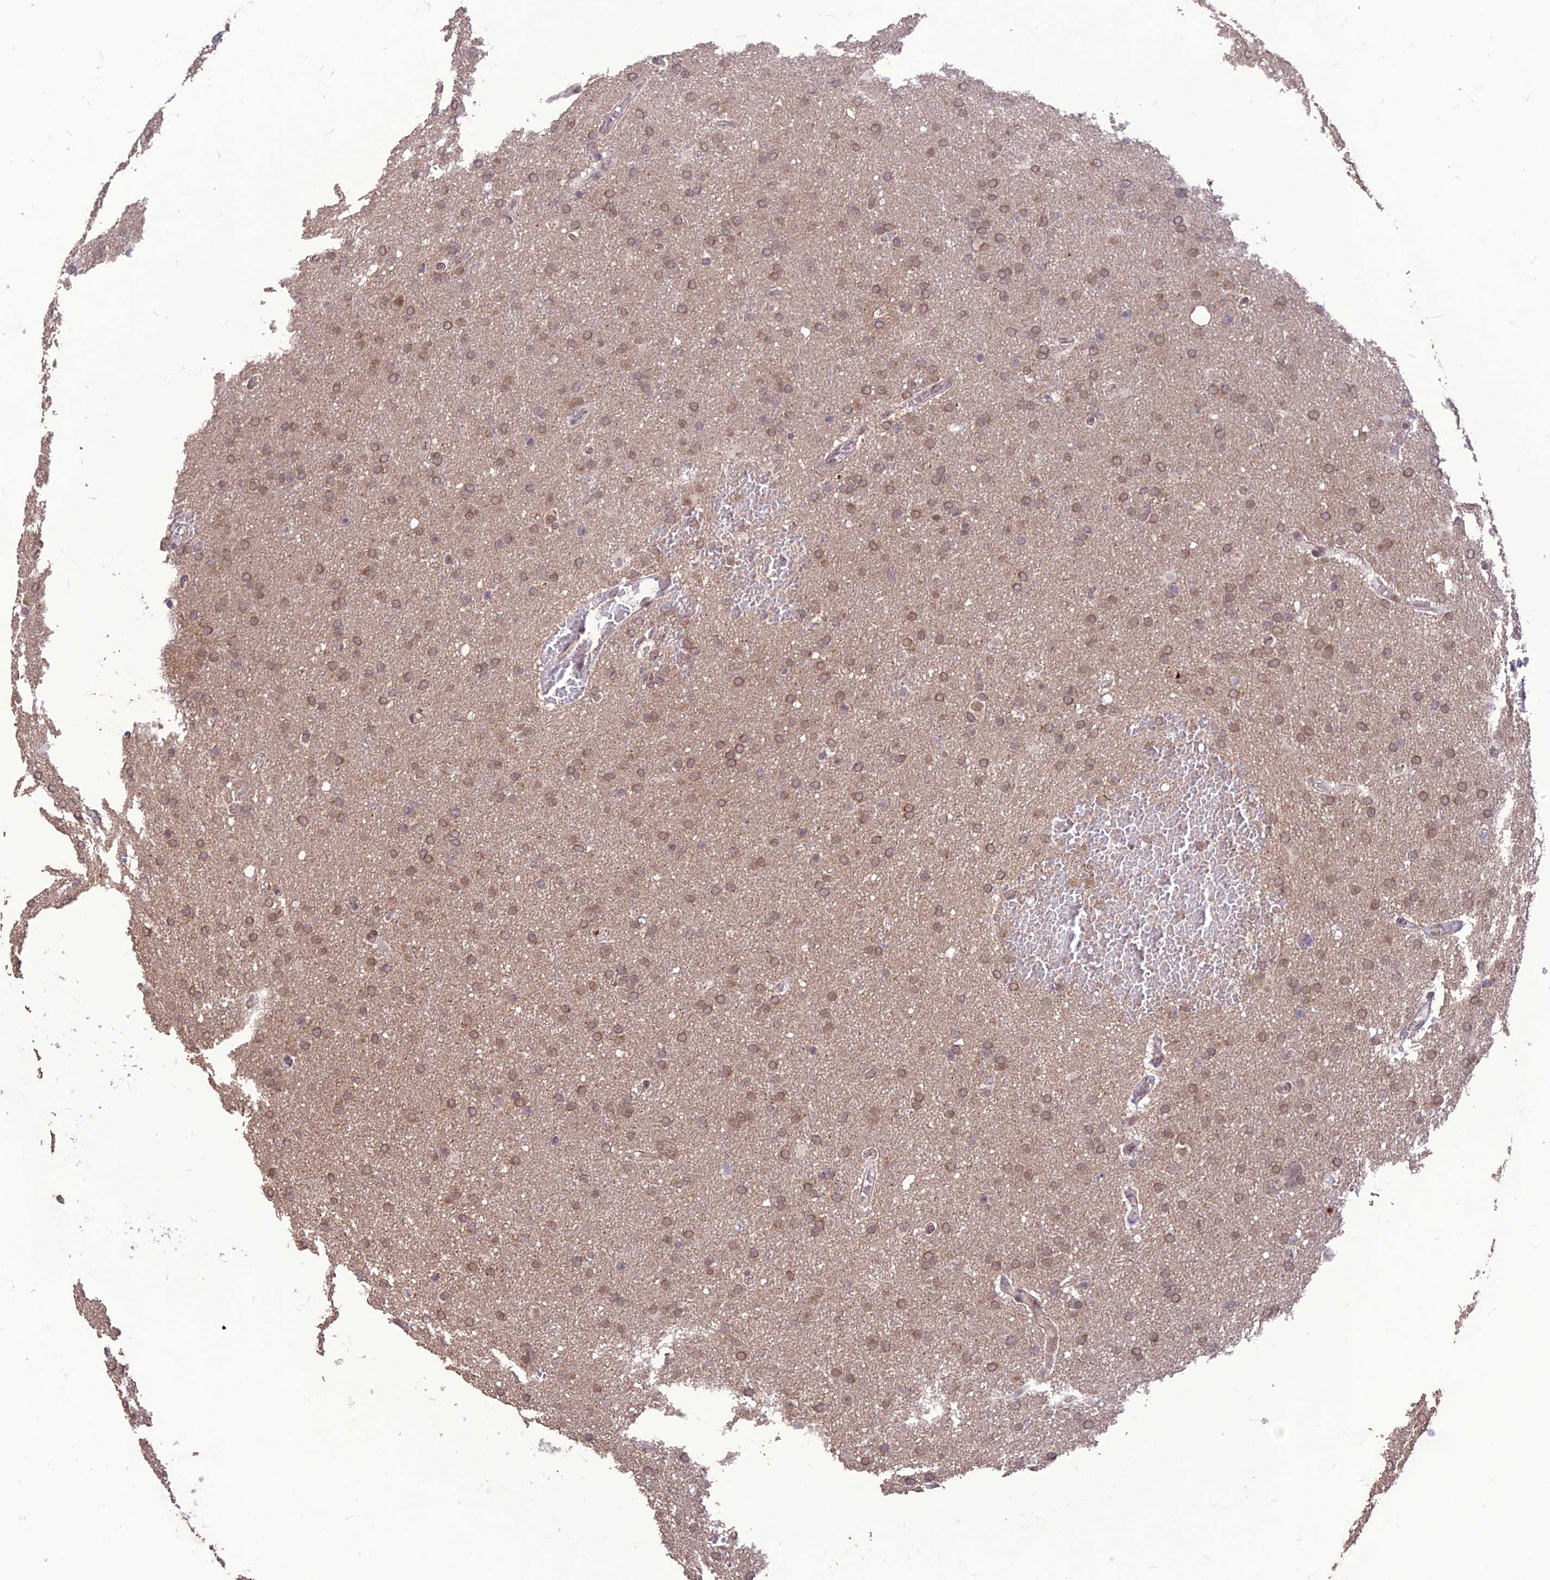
{"staining": {"intensity": "moderate", "quantity": ">75%", "location": "cytoplasmic/membranous,nuclear"}, "tissue": "glioma", "cell_type": "Tumor cells", "image_type": "cancer", "snomed": [{"axis": "morphology", "description": "Glioma, malignant, High grade"}, {"axis": "topography", "description": "Cerebral cortex"}], "caption": "Protein staining demonstrates moderate cytoplasmic/membranous and nuclear positivity in about >75% of tumor cells in malignant high-grade glioma.", "gene": "DIS3", "patient": {"sex": "female", "age": 36}}